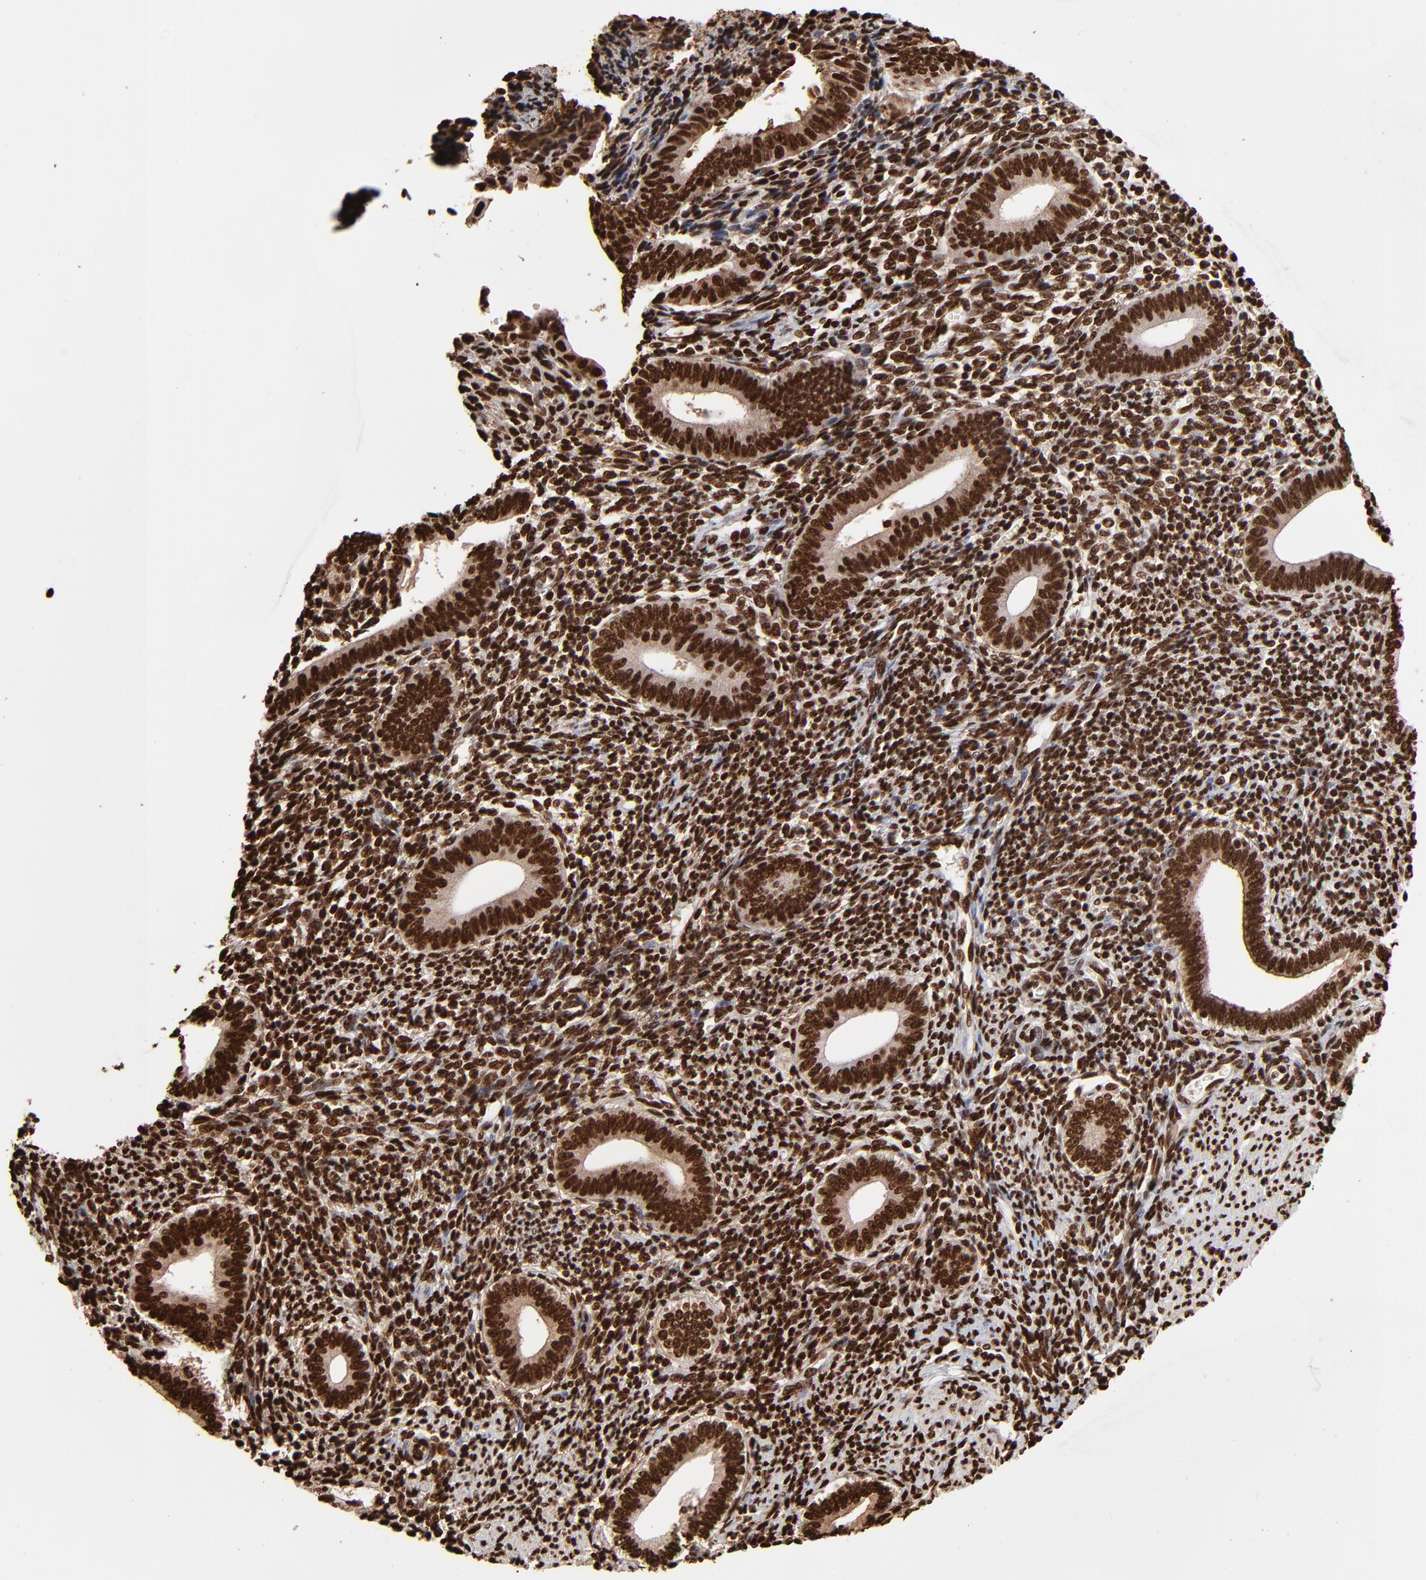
{"staining": {"intensity": "strong", "quantity": ">75%", "location": "nuclear"}, "tissue": "endometrium", "cell_type": "Cells in endometrial stroma", "image_type": "normal", "snomed": [{"axis": "morphology", "description": "Normal tissue, NOS"}, {"axis": "topography", "description": "Uterus"}, {"axis": "topography", "description": "Endometrium"}], "caption": "High-magnification brightfield microscopy of normal endometrium stained with DAB (3,3'-diaminobenzidine) (brown) and counterstained with hematoxylin (blue). cells in endometrial stroma exhibit strong nuclear expression is identified in about>75% of cells.", "gene": "ZNF544", "patient": {"sex": "female", "age": 33}}